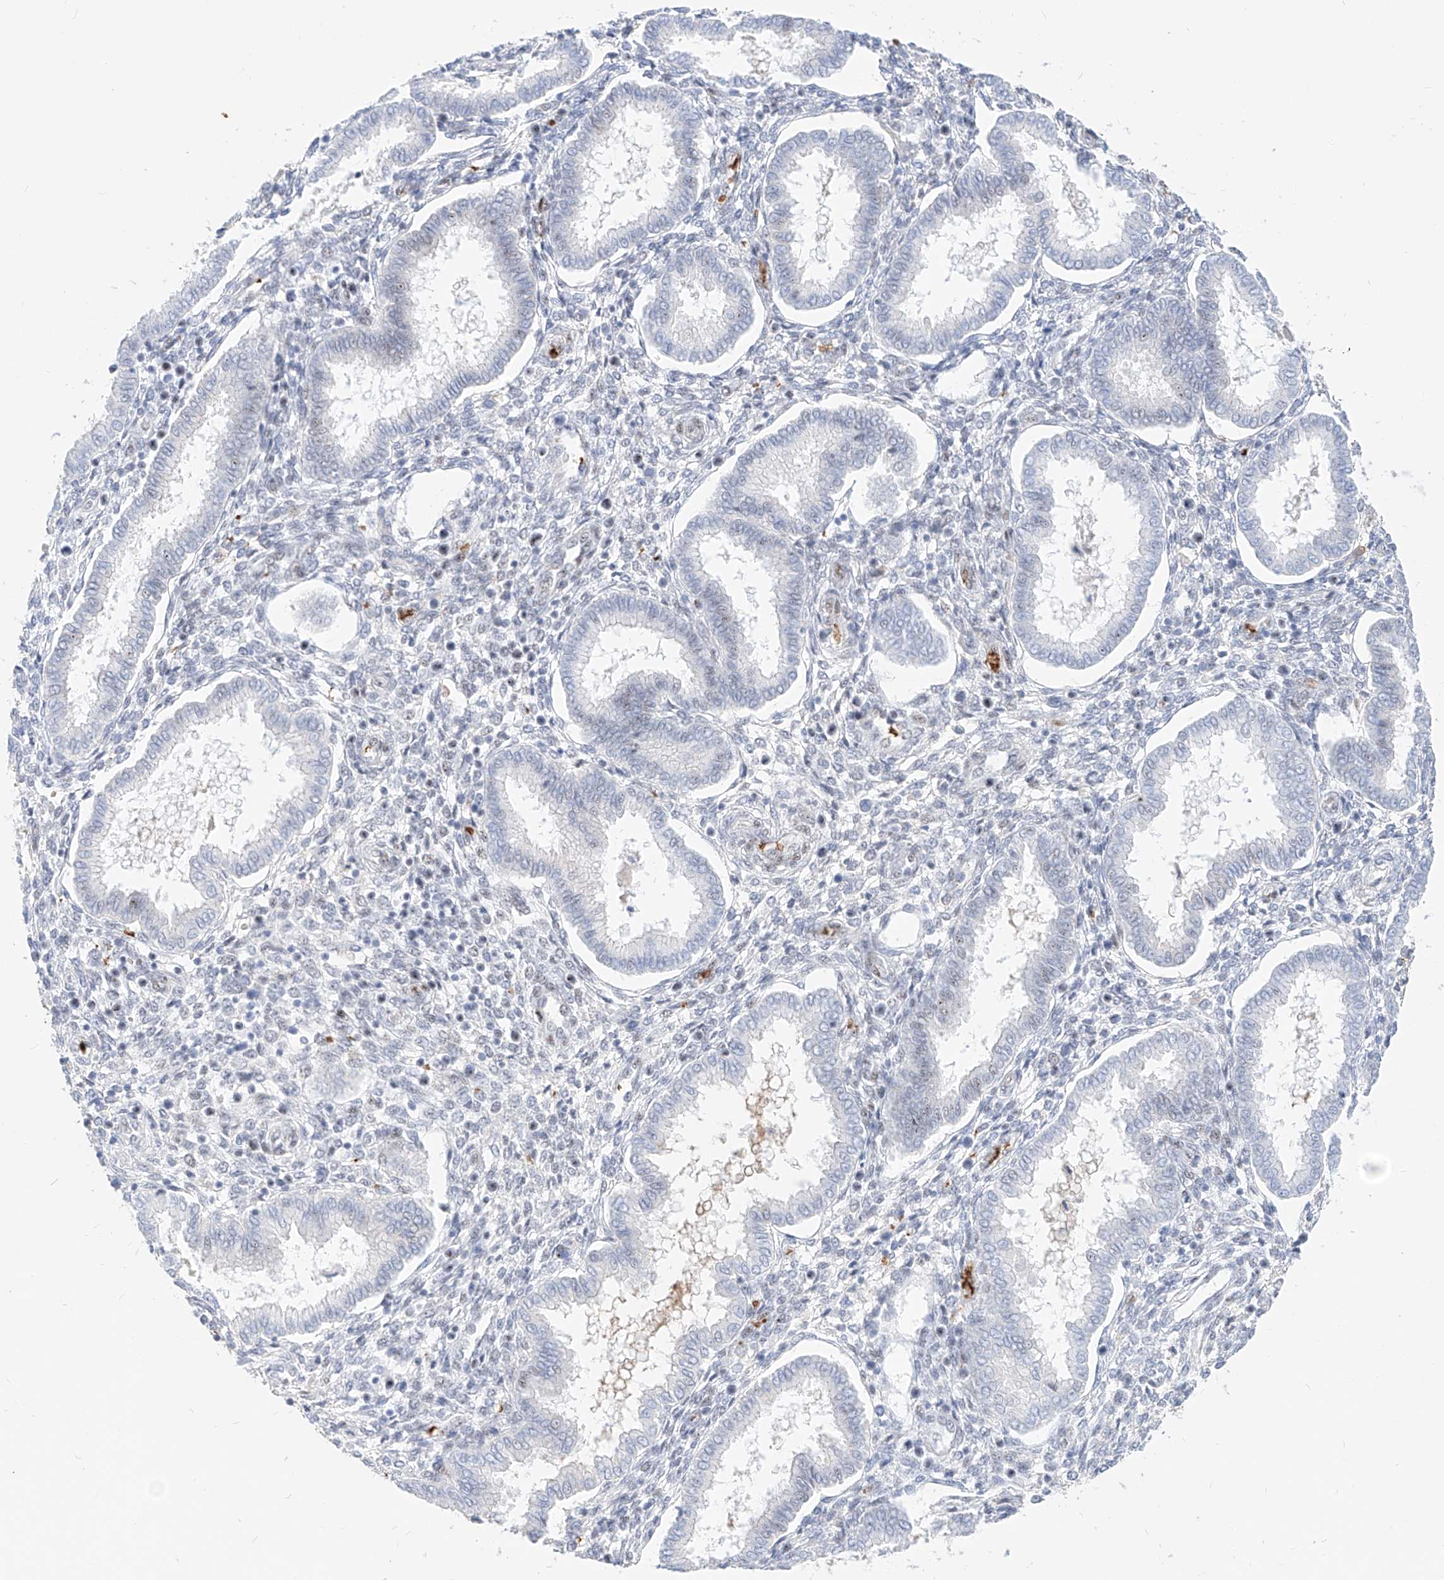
{"staining": {"intensity": "weak", "quantity": "<25%", "location": "nuclear"}, "tissue": "endometrium", "cell_type": "Cells in endometrial stroma", "image_type": "normal", "snomed": [{"axis": "morphology", "description": "Normal tissue, NOS"}, {"axis": "topography", "description": "Endometrium"}], "caption": "This micrograph is of unremarkable endometrium stained with immunohistochemistry (IHC) to label a protein in brown with the nuclei are counter-stained blue. There is no staining in cells in endometrial stroma.", "gene": "ZFP42", "patient": {"sex": "female", "age": 24}}